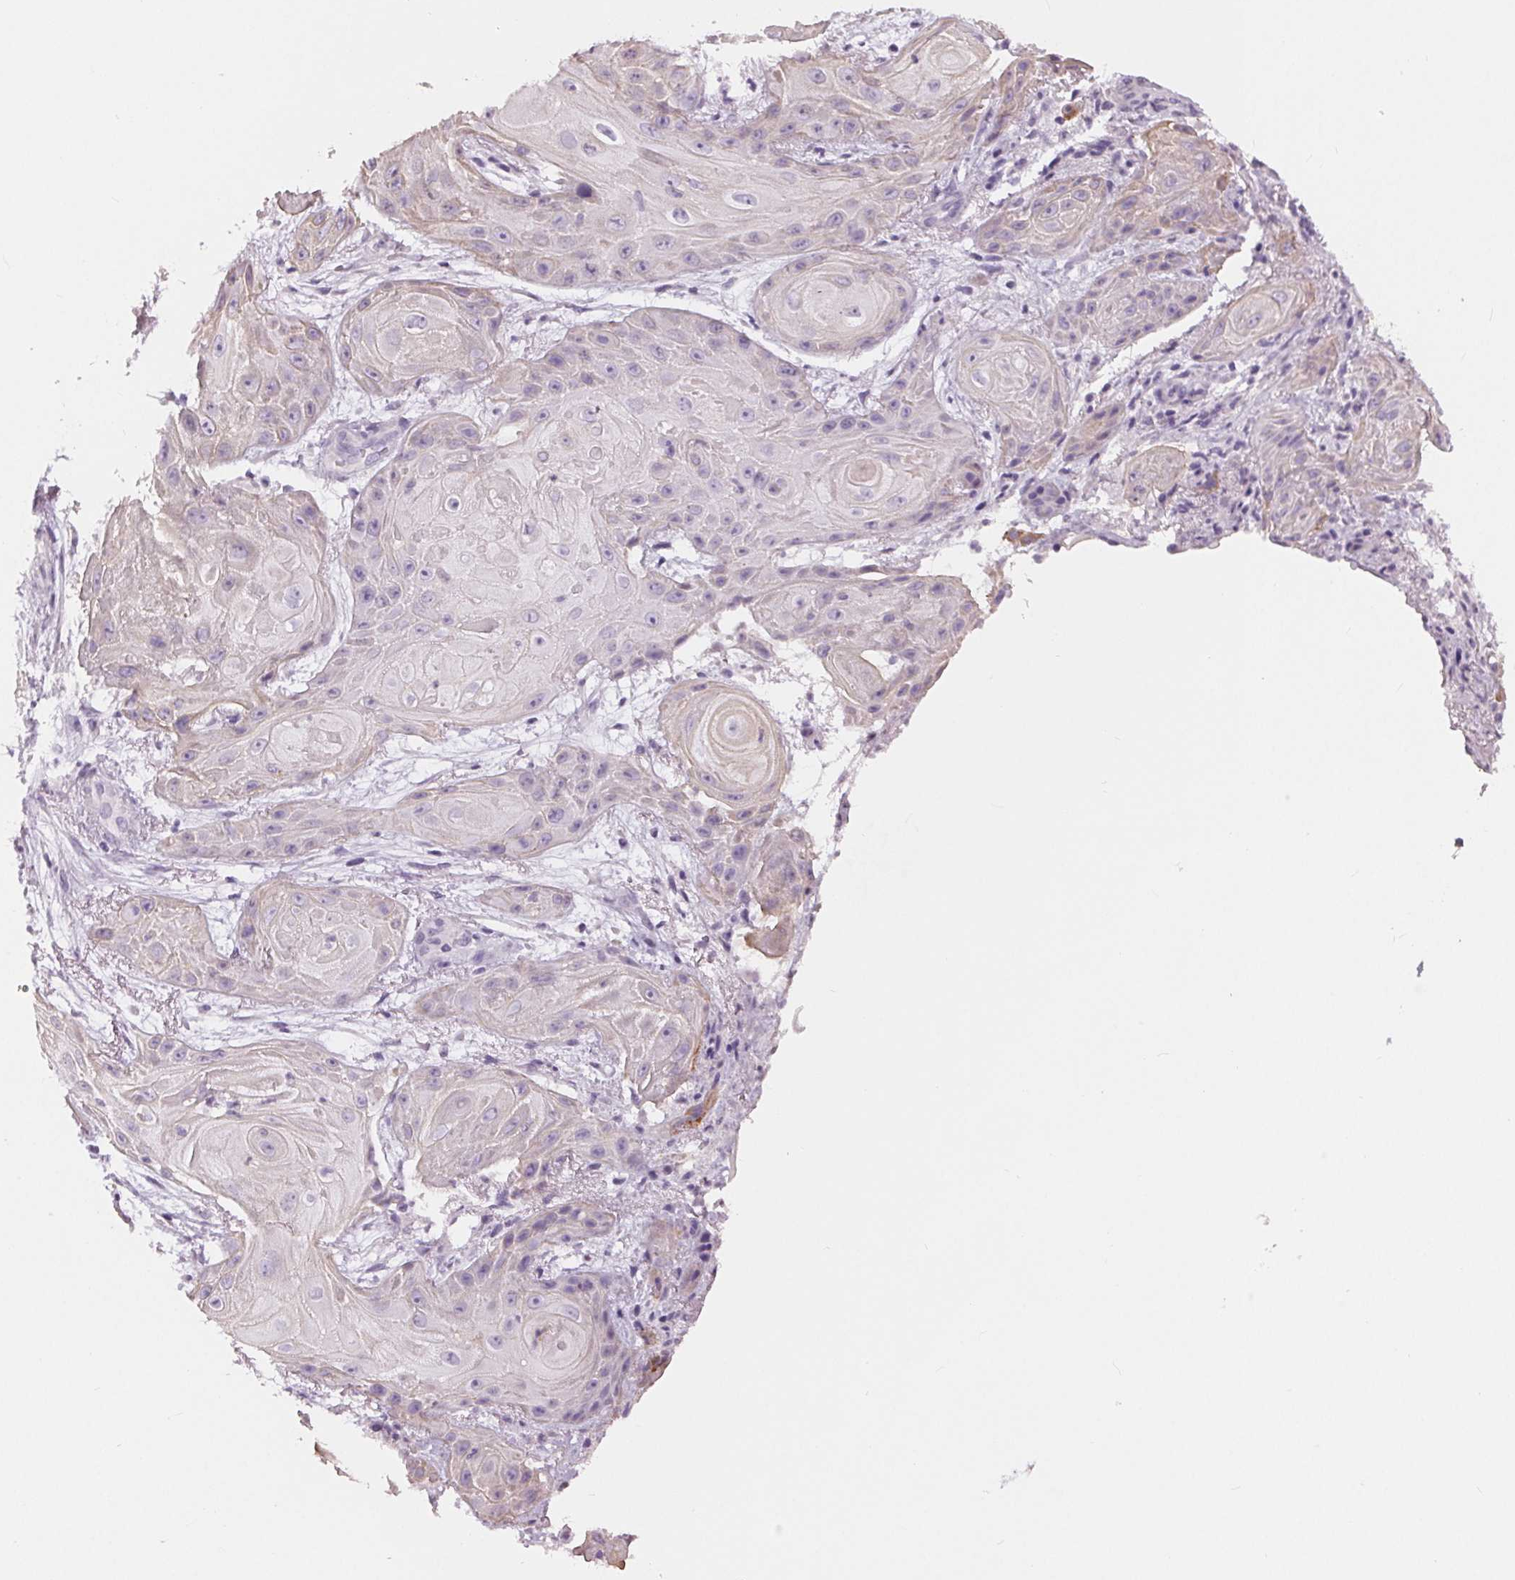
{"staining": {"intensity": "negative", "quantity": "none", "location": "none"}, "tissue": "skin cancer", "cell_type": "Tumor cells", "image_type": "cancer", "snomed": [{"axis": "morphology", "description": "Squamous cell carcinoma, NOS"}, {"axis": "topography", "description": "Skin"}], "caption": "Human skin cancer stained for a protein using IHC shows no positivity in tumor cells.", "gene": "MISP", "patient": {"sex": "male", "age": 62}}